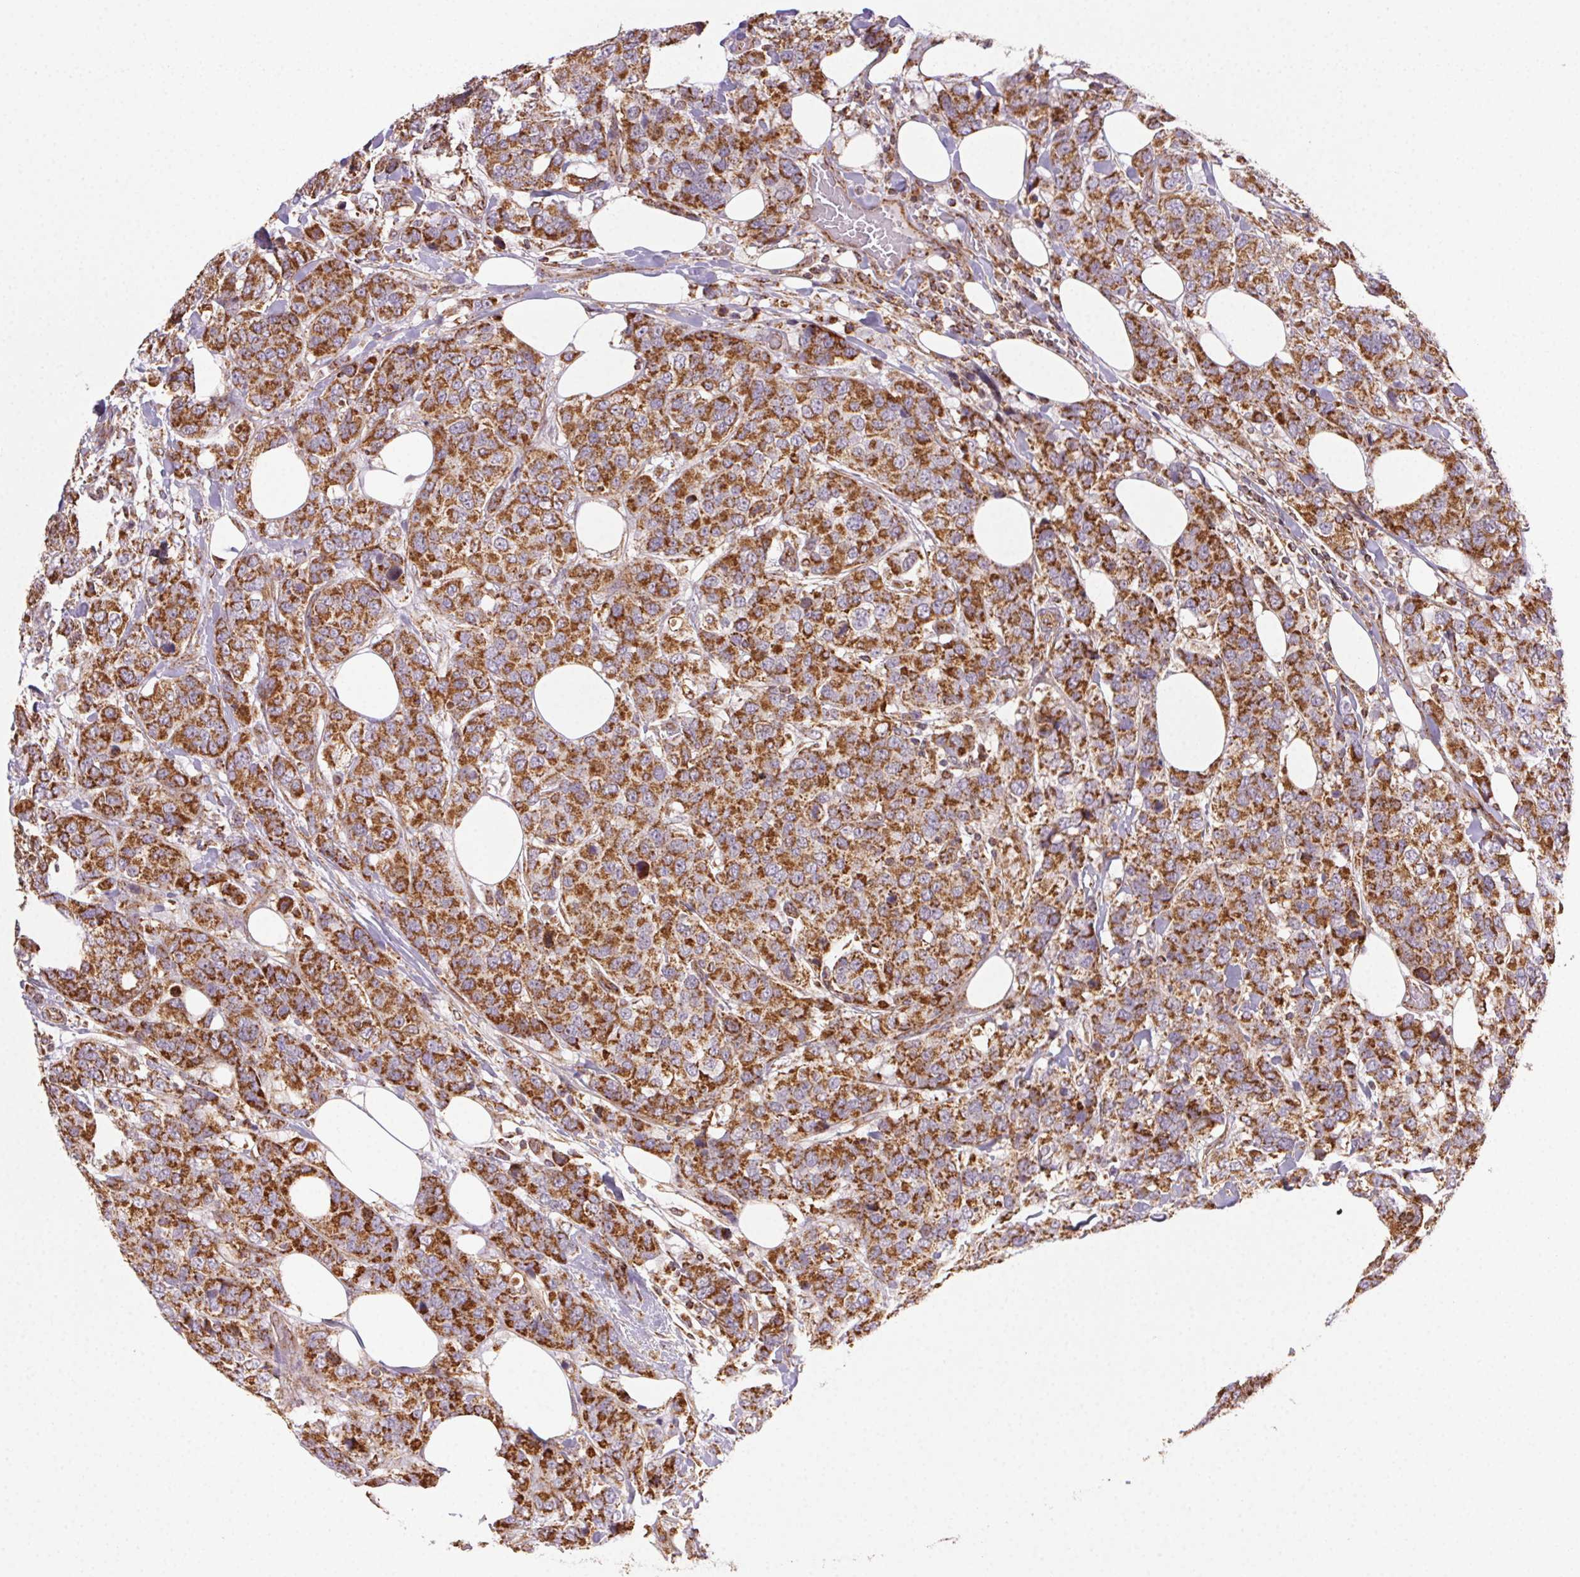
{"staining": {"intensity": "strong", "quantity": ">75%", "location": "cytoplasmic/membranous"}, "tissue": "breast cancer", "cell_type": "Tumor cells", "image_type": "cancer", "snomed": [{"axis": "morphology", "description": "Lobular carcinoma"}, {"axis": "topography", "description": "Breast"}], "caption": "Brown immunohistochemical staining in human breast cancer exhibits strong cytoplasmic/membranous staining in about >75% of tumor cells.", "gene": "CLPB", "patient": {"sex": "female", "age": 59}}